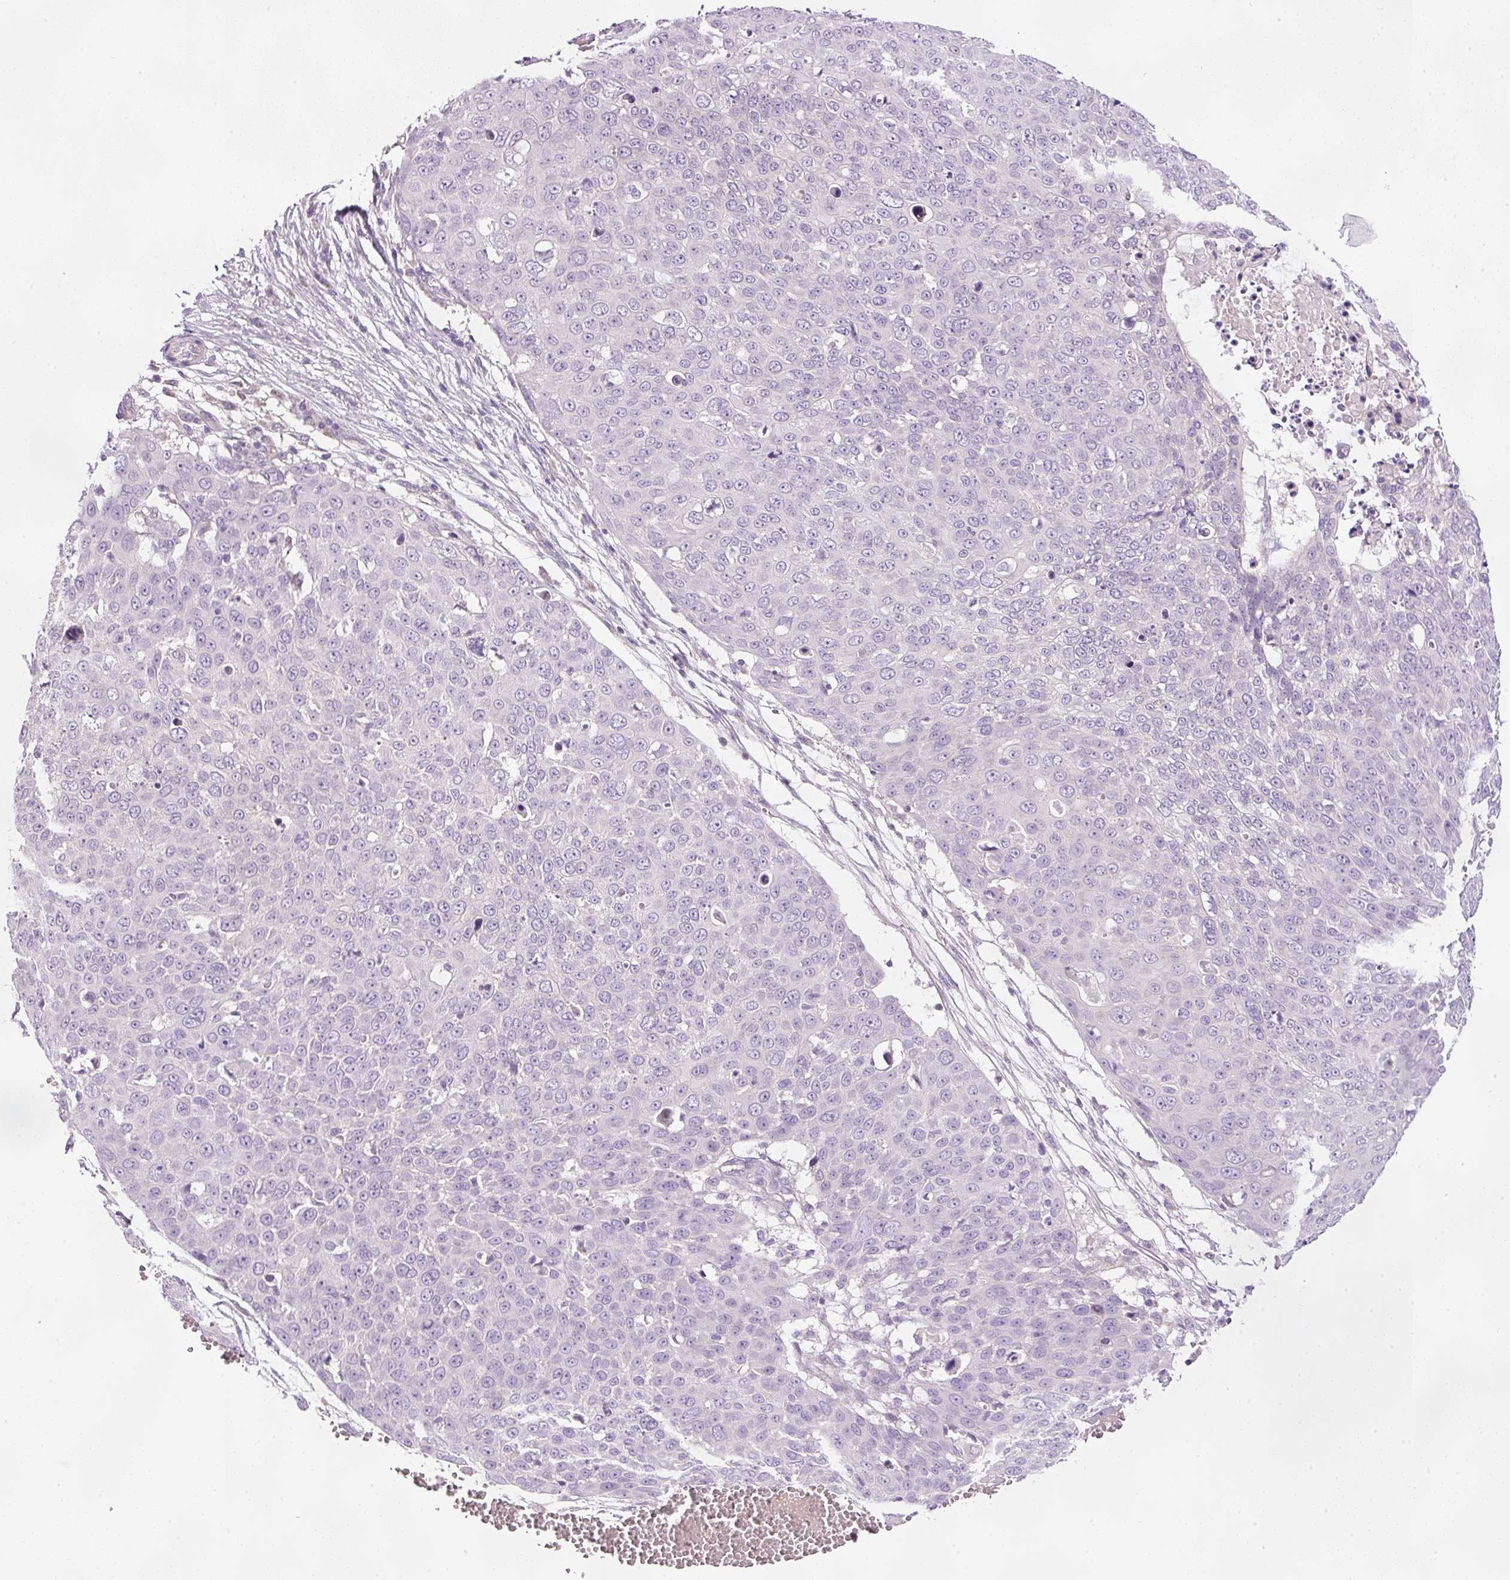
{"staining": {"intensity": "negative", "quantity": "none", "location": "none"}, "tissue": "skin cancer", "cell_type": "Tumor cells", "image_type": "cancer", "snomed": [{"axis": "morphology", "description": "Squamous cell carcinoma, NOS"}, {"axis": "topography", "description": "Skin"}], "caption": "Immunohistochemistry micrograph of skin cancer (squamous cell carcinoma) stained for a protein (brown), which reveals no expression in tumor cells. (DAB immunohistochemistry with hematoxylin counter stain).", "gene": "KPNA5", "patient": {"sex": "male", "age": 71}}